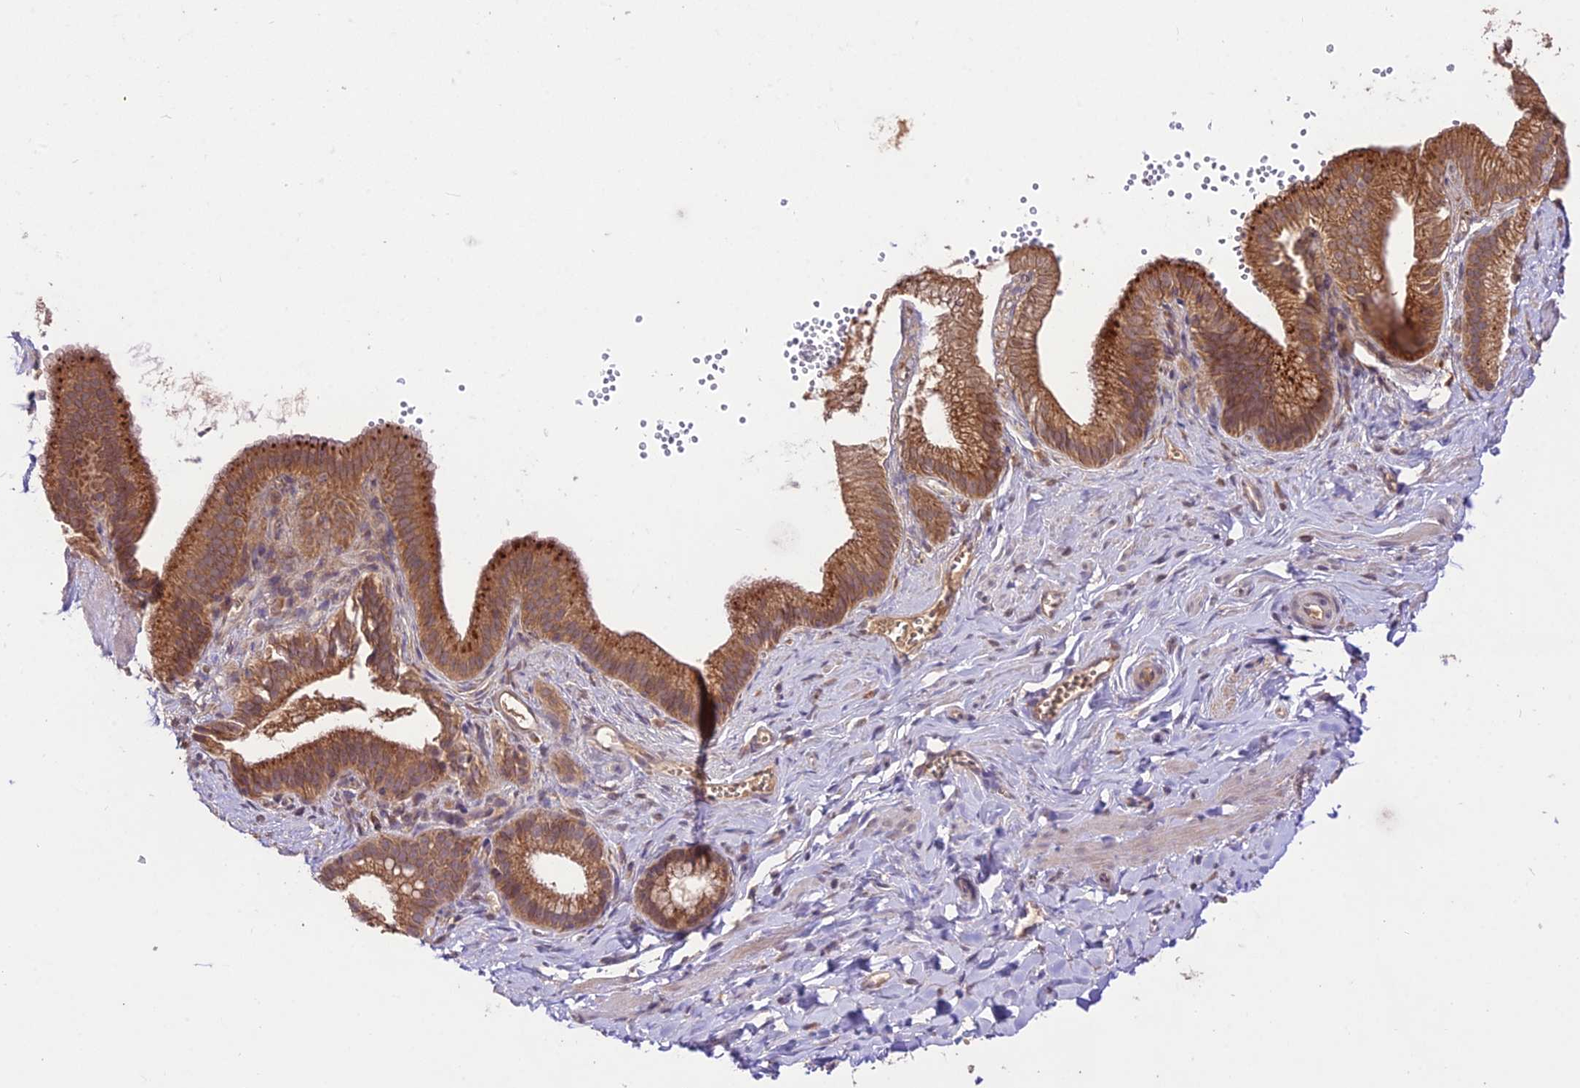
{"staining": {"intensity": "negative", "quantity": "none", "location": "none"}, "tissue": "adipose tissue", "cell_type": "Adipocytes", "image_type": "normal", "snomed": [{"axis": "morphology", "description": "Normal tissue, NOS"}, {"axis": "topography", "description": "Gallbladder"}, {"axis": "topography", "description": "Peripheral nerve tissue"}], "caption": "IHC photomicrograph of unremarkable human adipose tissue stained for a protein (brown), which exhibits no staining in adipocytes. (DAB (3,3'-diaminobenzidine) immunohistochemistry visualized using brightfield microscopy, high magnification).", "gene": "TMEM259", "patient": {"sex": "male", "age": 38}}